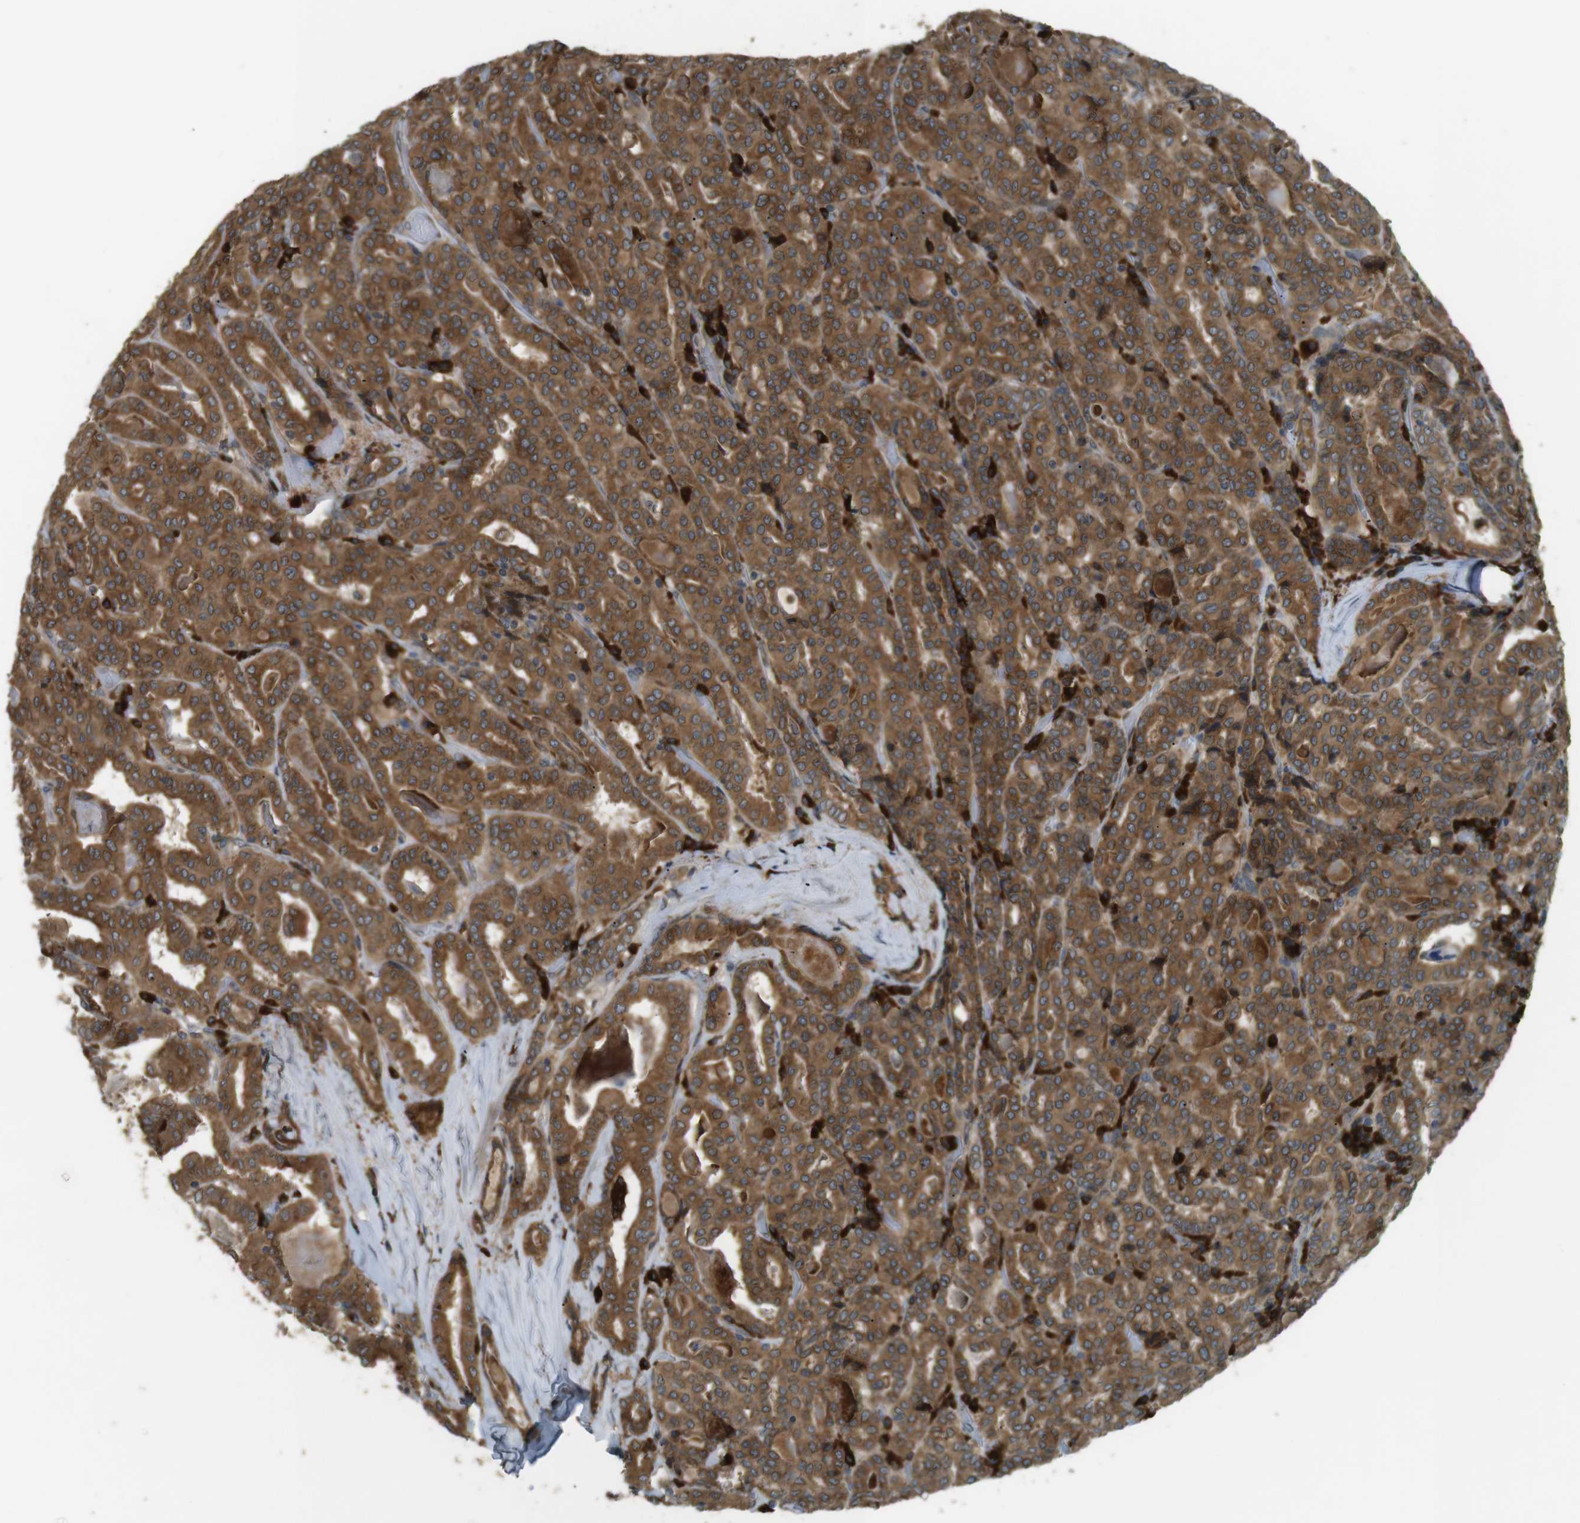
{"staining": {"intensity": "moderate", "quantity": ">75%", "location": "cytoplasmic/membranous"}, "tissue": "thyroid cancer", "cell_type": "Tumor cells", "image_type": "cancer", "snomed": [{"axis": "morphology", "description": "Papillary adenocarcinoma, NOS"}, {"axis": "topography", "description": "Thyroid gland"}], "caption": "The immunohistochemical stain shows moderate cytoplasmic/membranous staining in tumor cells of thyroid cancer (papillary adenocarcinoma) tissue.", "gene": "TMED4", "patient": {"sex": "female", "age": 42}}